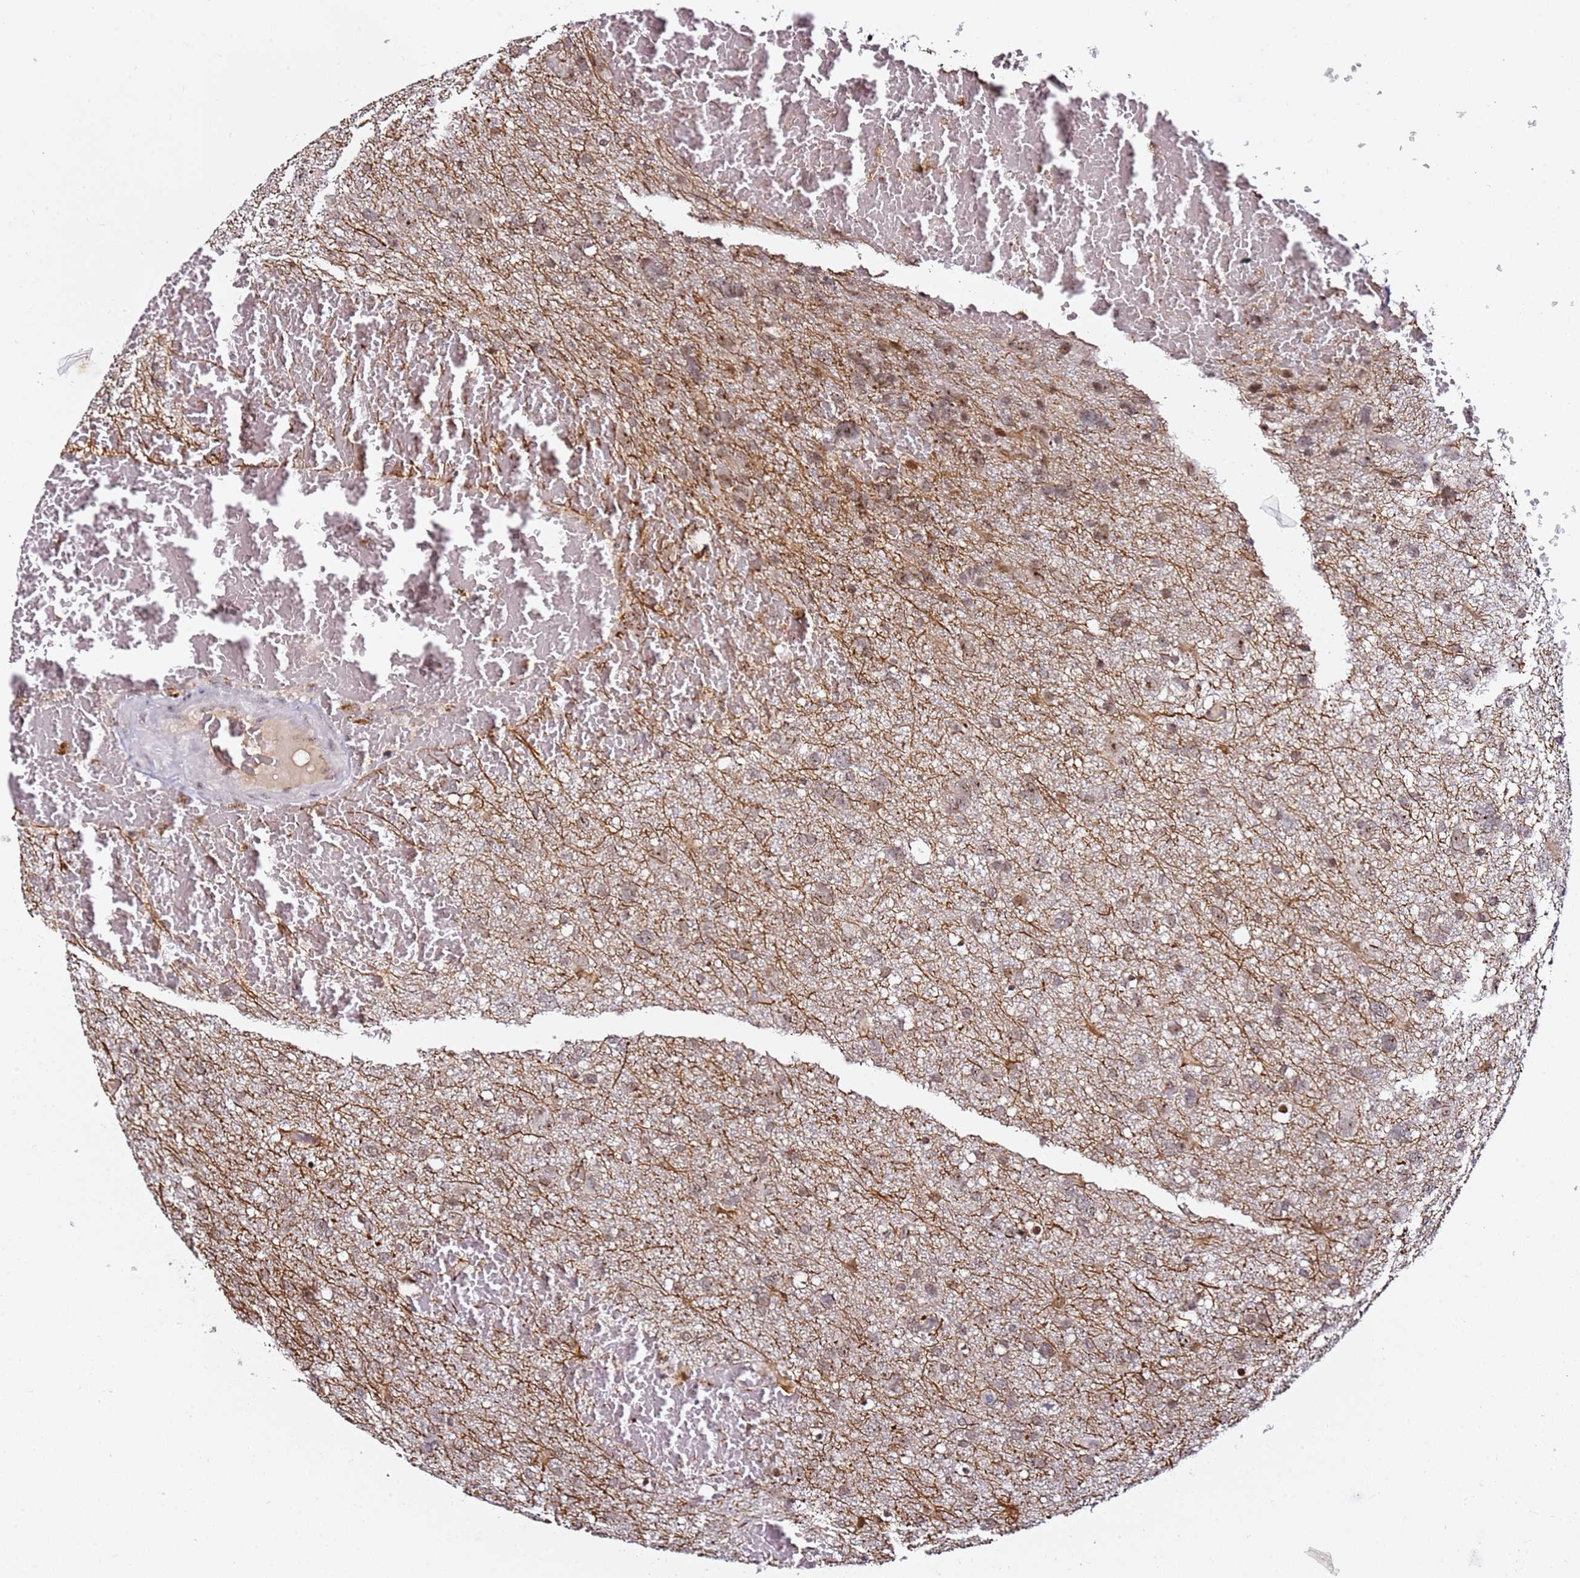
{"staining": {"intensity": "weak", "quantity": ">75%", "location": "nuclear"}, "tissue": "glioma", "cell_type": "Tumor cells", "image_type": "cancer", "snomed": [{"axis": "morphology", "description": "Glioma, malignant, High grade"}, {"axis": "topography", "description": "Brain"}], "caption": "Weak nuclear staining for a protein is identified in approximately >75% of tumor cells of malignant glioma (high-grade) using immunohistochemistry (IHC).", "gene": "FCF1", "patient": {"sex": "male", "age": 61}}